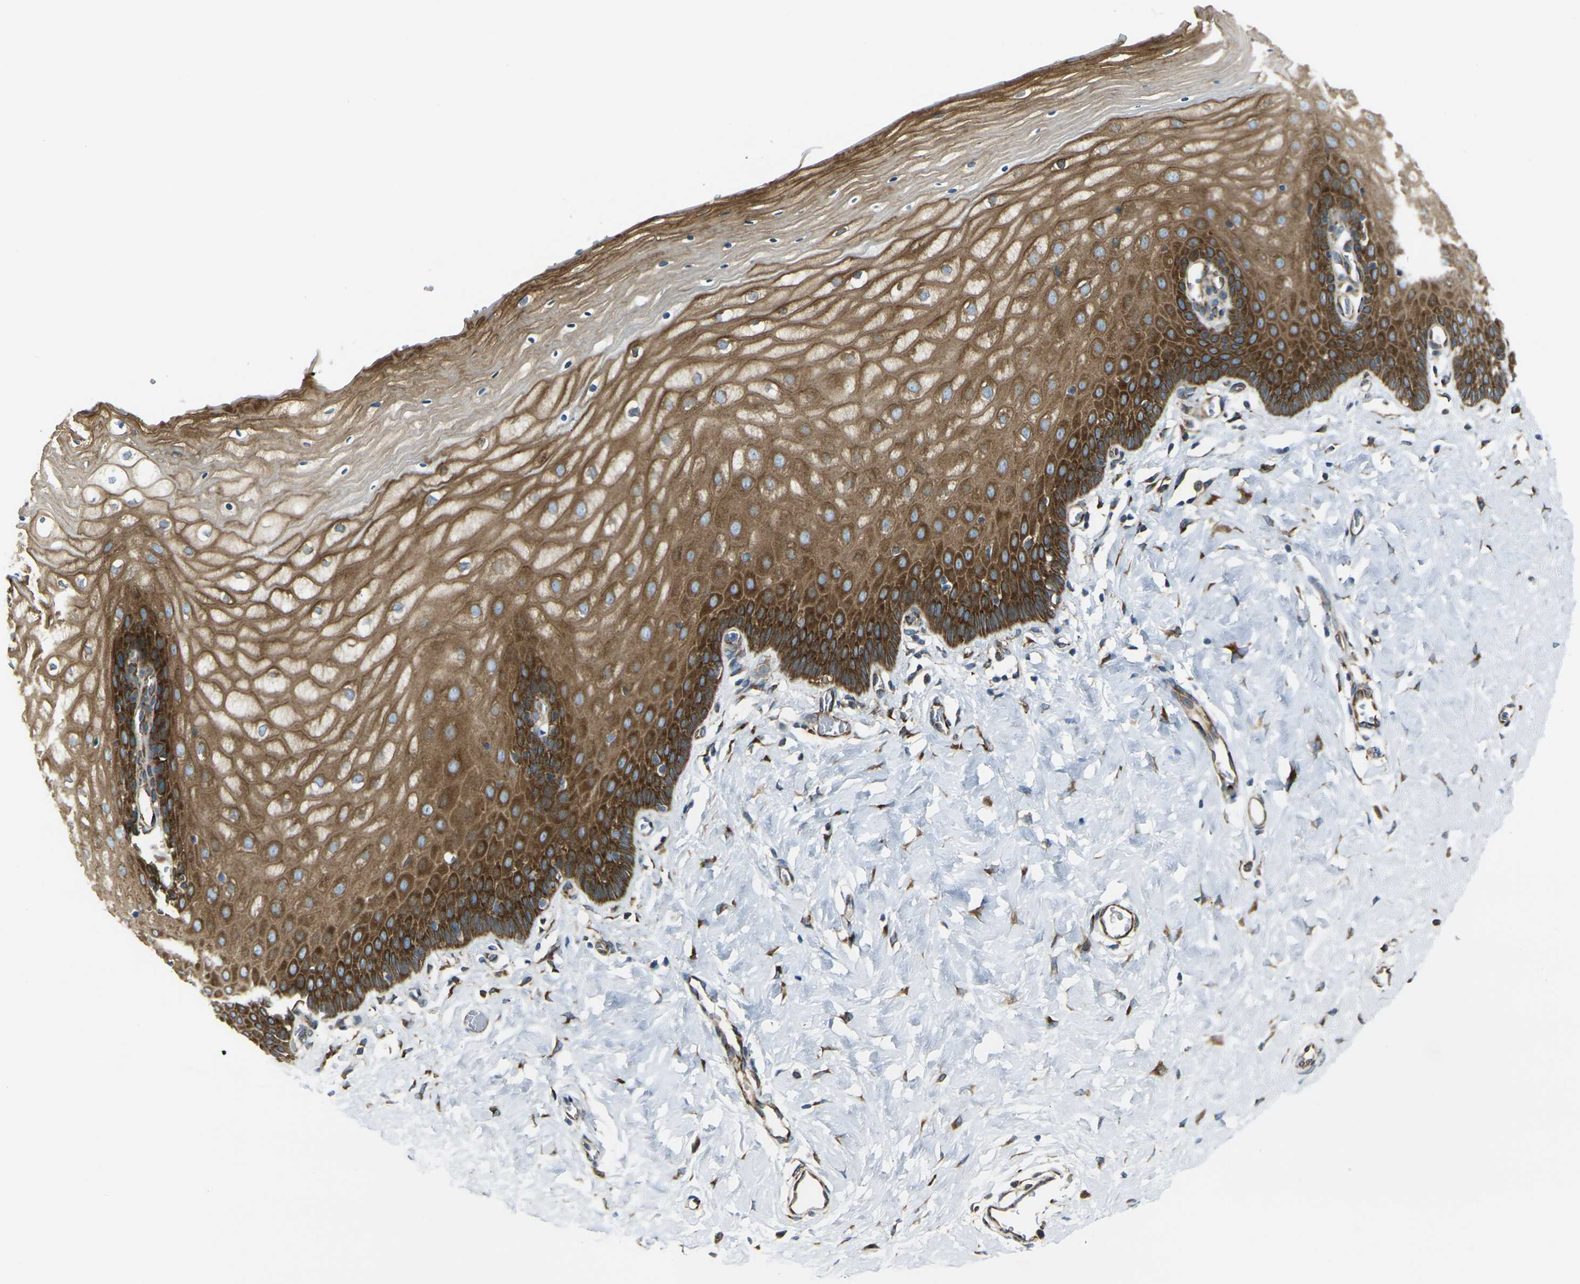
{"staining": {"intensity": "strong", "quantity": ">75%", "location": "cytoplasmic/membranous"}, "tissue": "cervix", "cell_type": "Glandular cells", "image_type": "normal", "snomed": [{"axis": "morphology", "description": "Normal tissue, NOS"}, {"axis": "topography", "description": "Cervix"}], "caption": "Human cervix stained for a protein (brown) shows strong cytoplasmic/membranous positive expression in about >75% of glandular cells.", "gene": "CELSR2", "patient": {"sex": "female", "age": 55}}